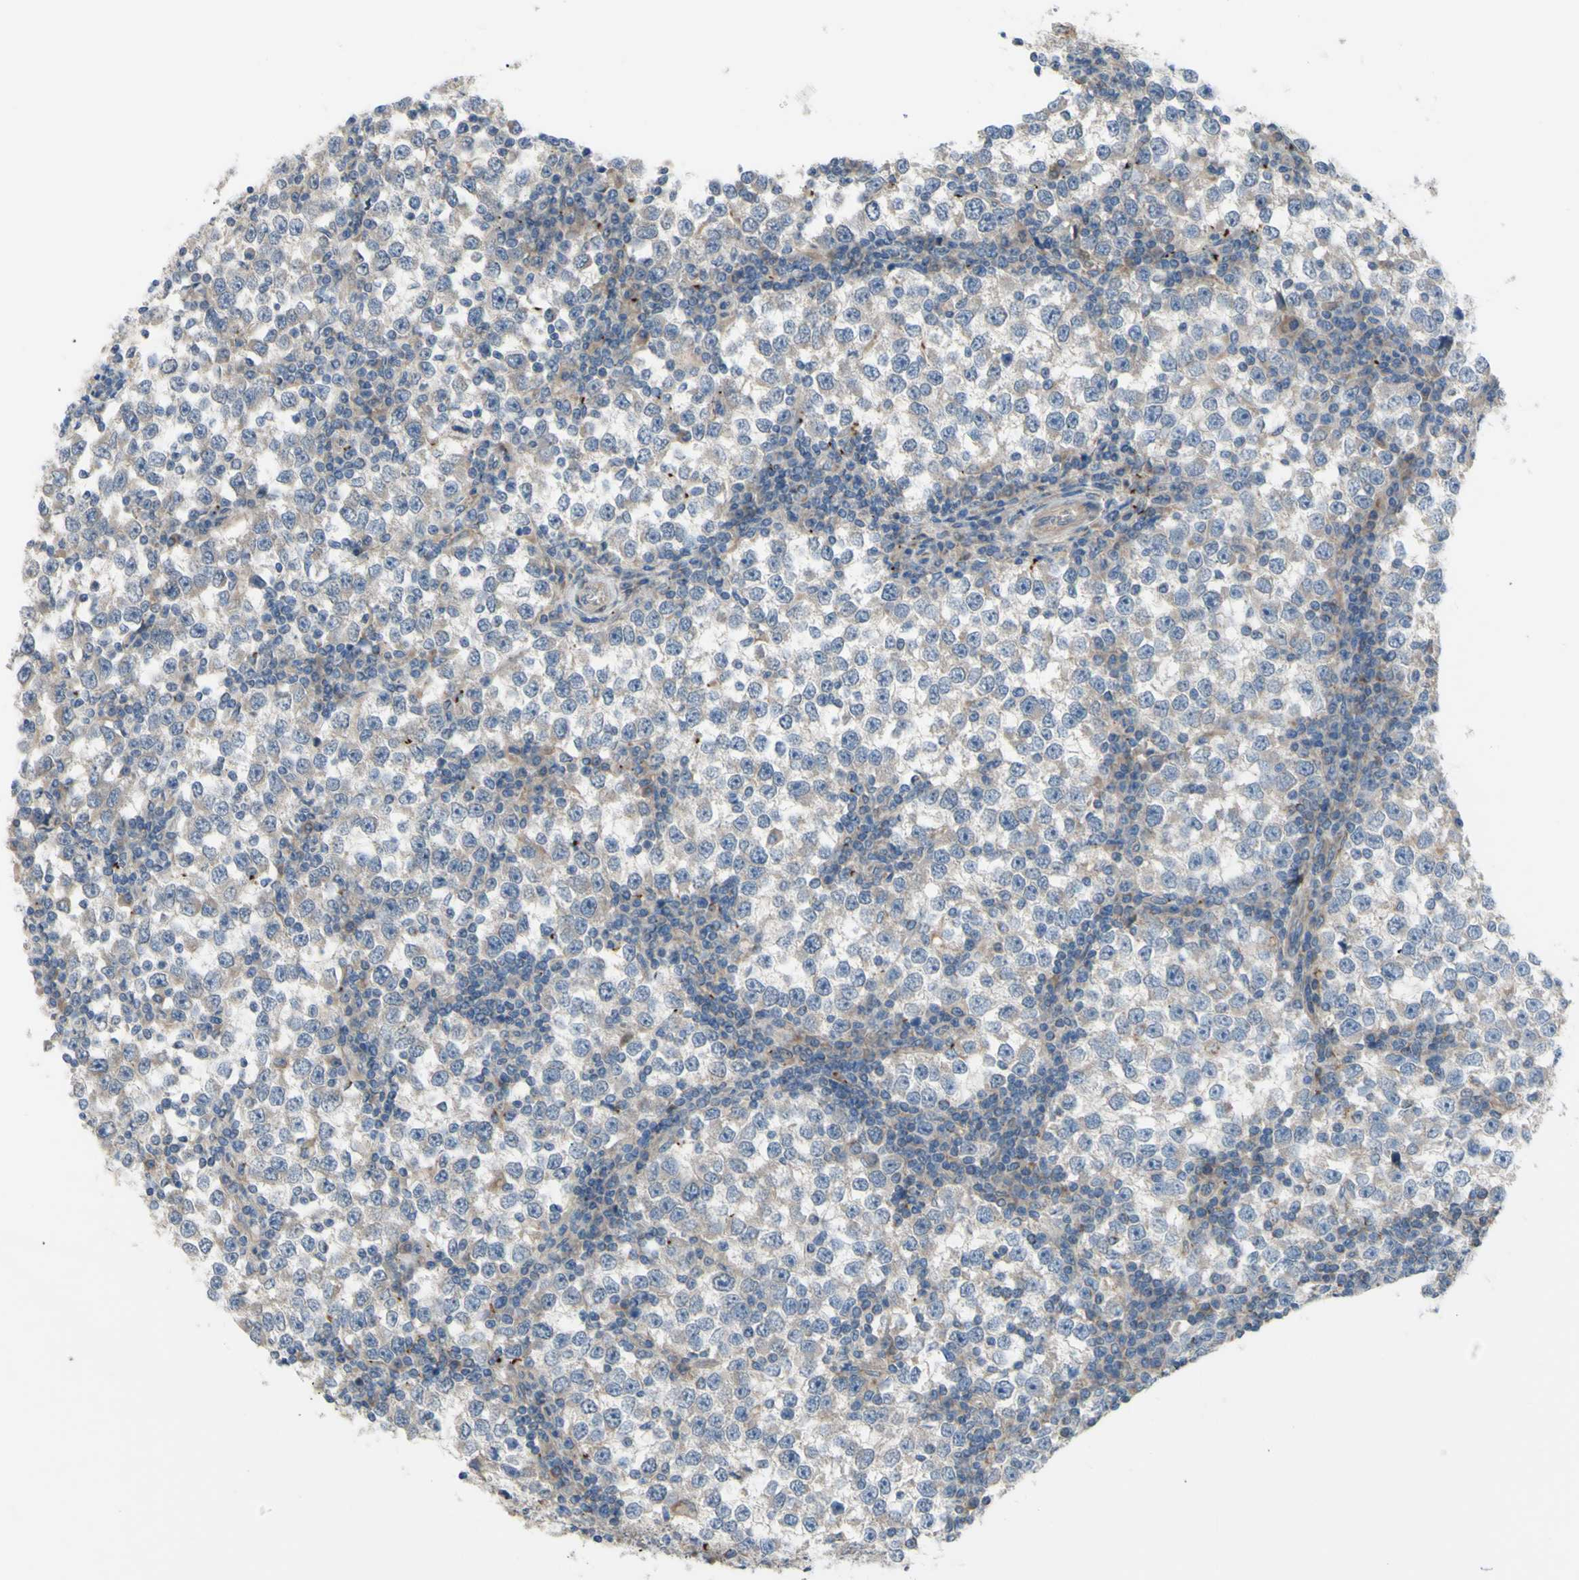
{"staining": {"intensity": "weak", "quantity": "<25%", "location": "cytoplasmic/membranous"}, "tissue": "testis cancer", "cell_type": "Tumor cells", "image_type": "cancer", "snomed": [{"axis": "morphology", "description": "Seminoma, NOS"}, {"axis": "topography", "description": "Testis"}], "caption": "A high-resolution histopathology image shows immunohistochemistry staining of seminoma (testis), which exhibits no significant expression in tumor cells.", "gene": "GRAMD2B", "patient": {"sex": "male", "age": 65}}